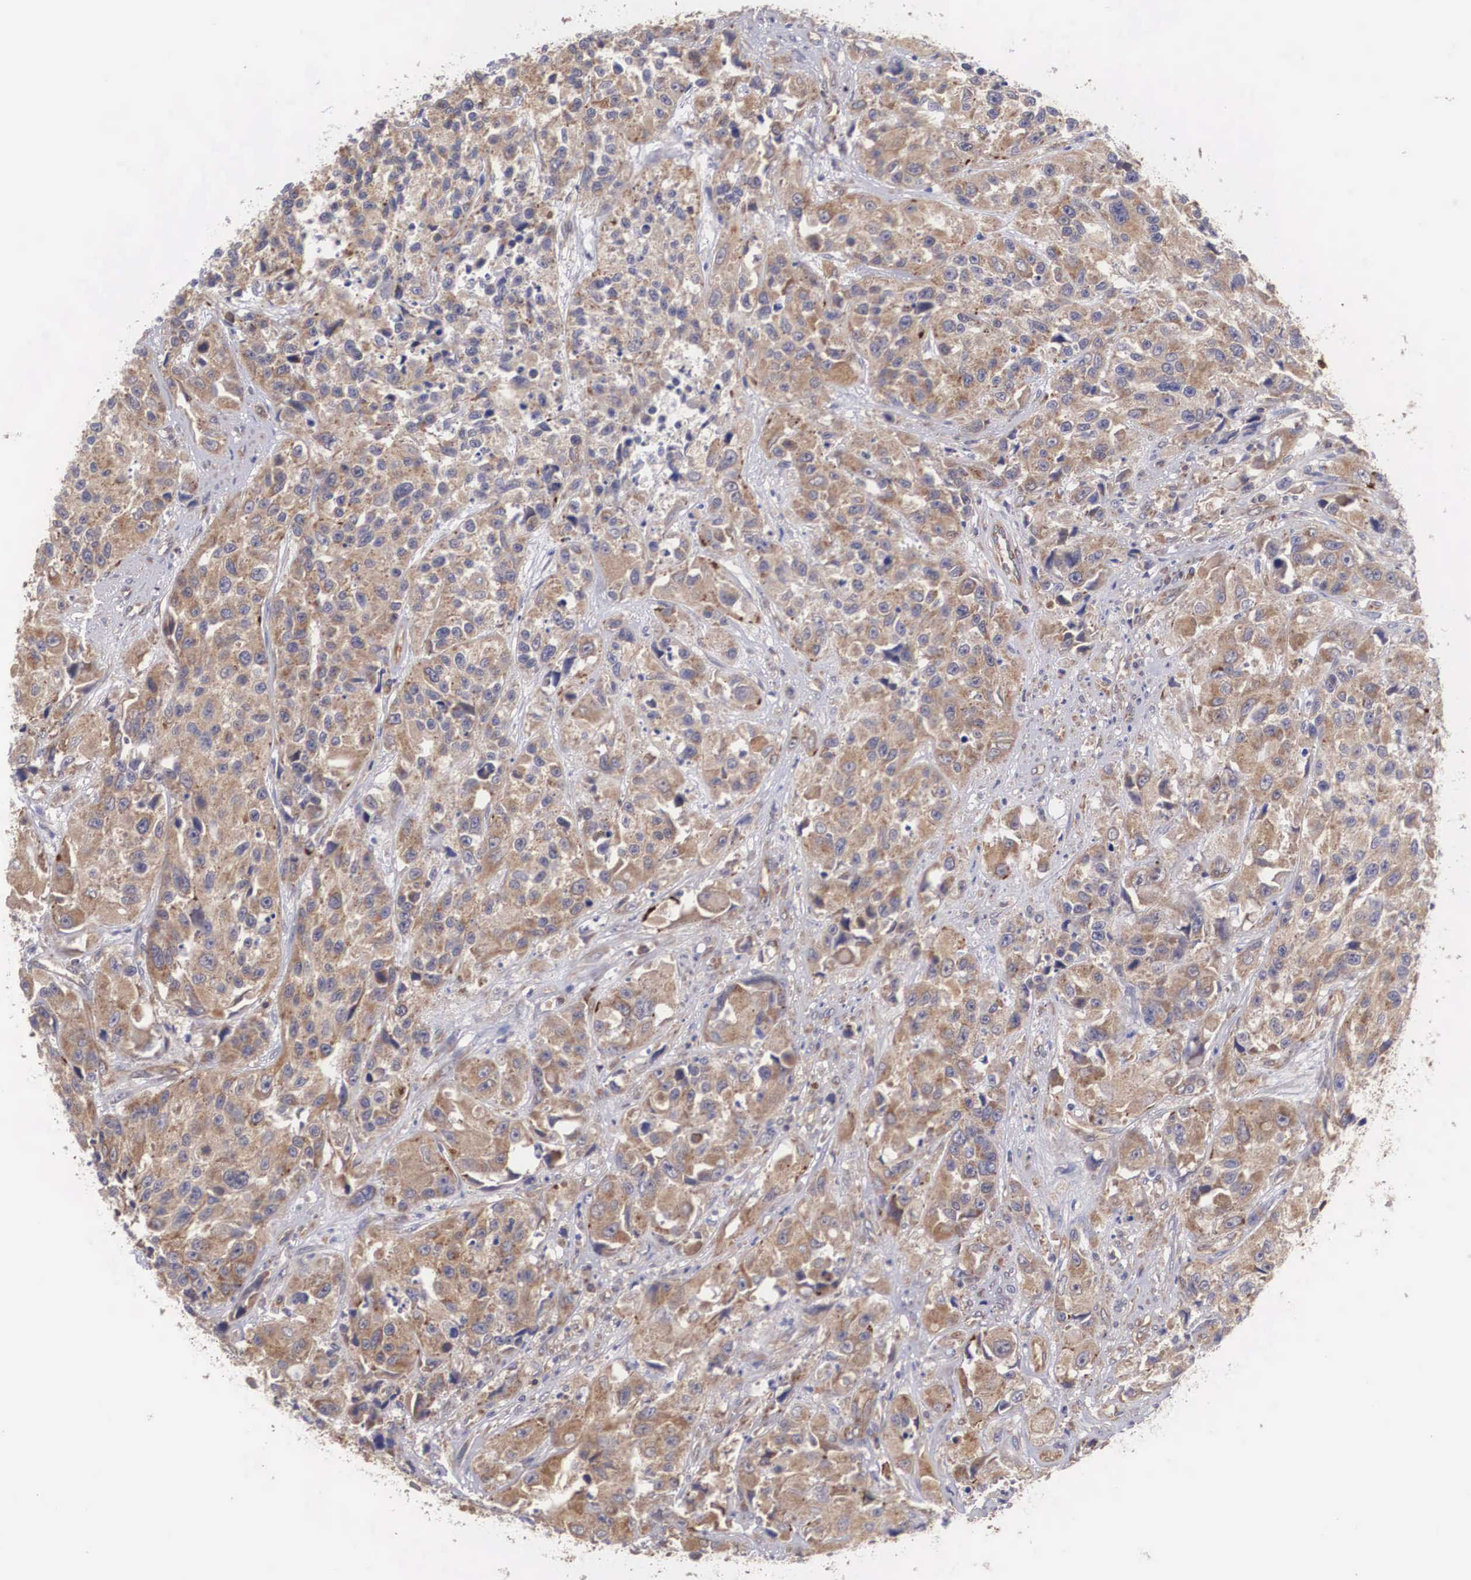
{"staining": {"intensity": "moderate", "quantity": ">75%", "location": "cytoplasmic/membranous"}, "tissue": "urothelial cancer", "cell_type": "Tumor cells", "image_type": "cancer", "snomed": [{"axis": "morphology", "description": "Urothelial carcinoma, High grade"}, {"axis": "topography", "description": "Urinary bladder"}], "caption": "There is medium levels of moderate cytoplasmic/membranous staining in tumor cells of urothelial cancer, as demonstrated by immunohistochemical staining (brown color).", "gene": "DHRS1", "patient": {"sex": "female", "age": 81}}